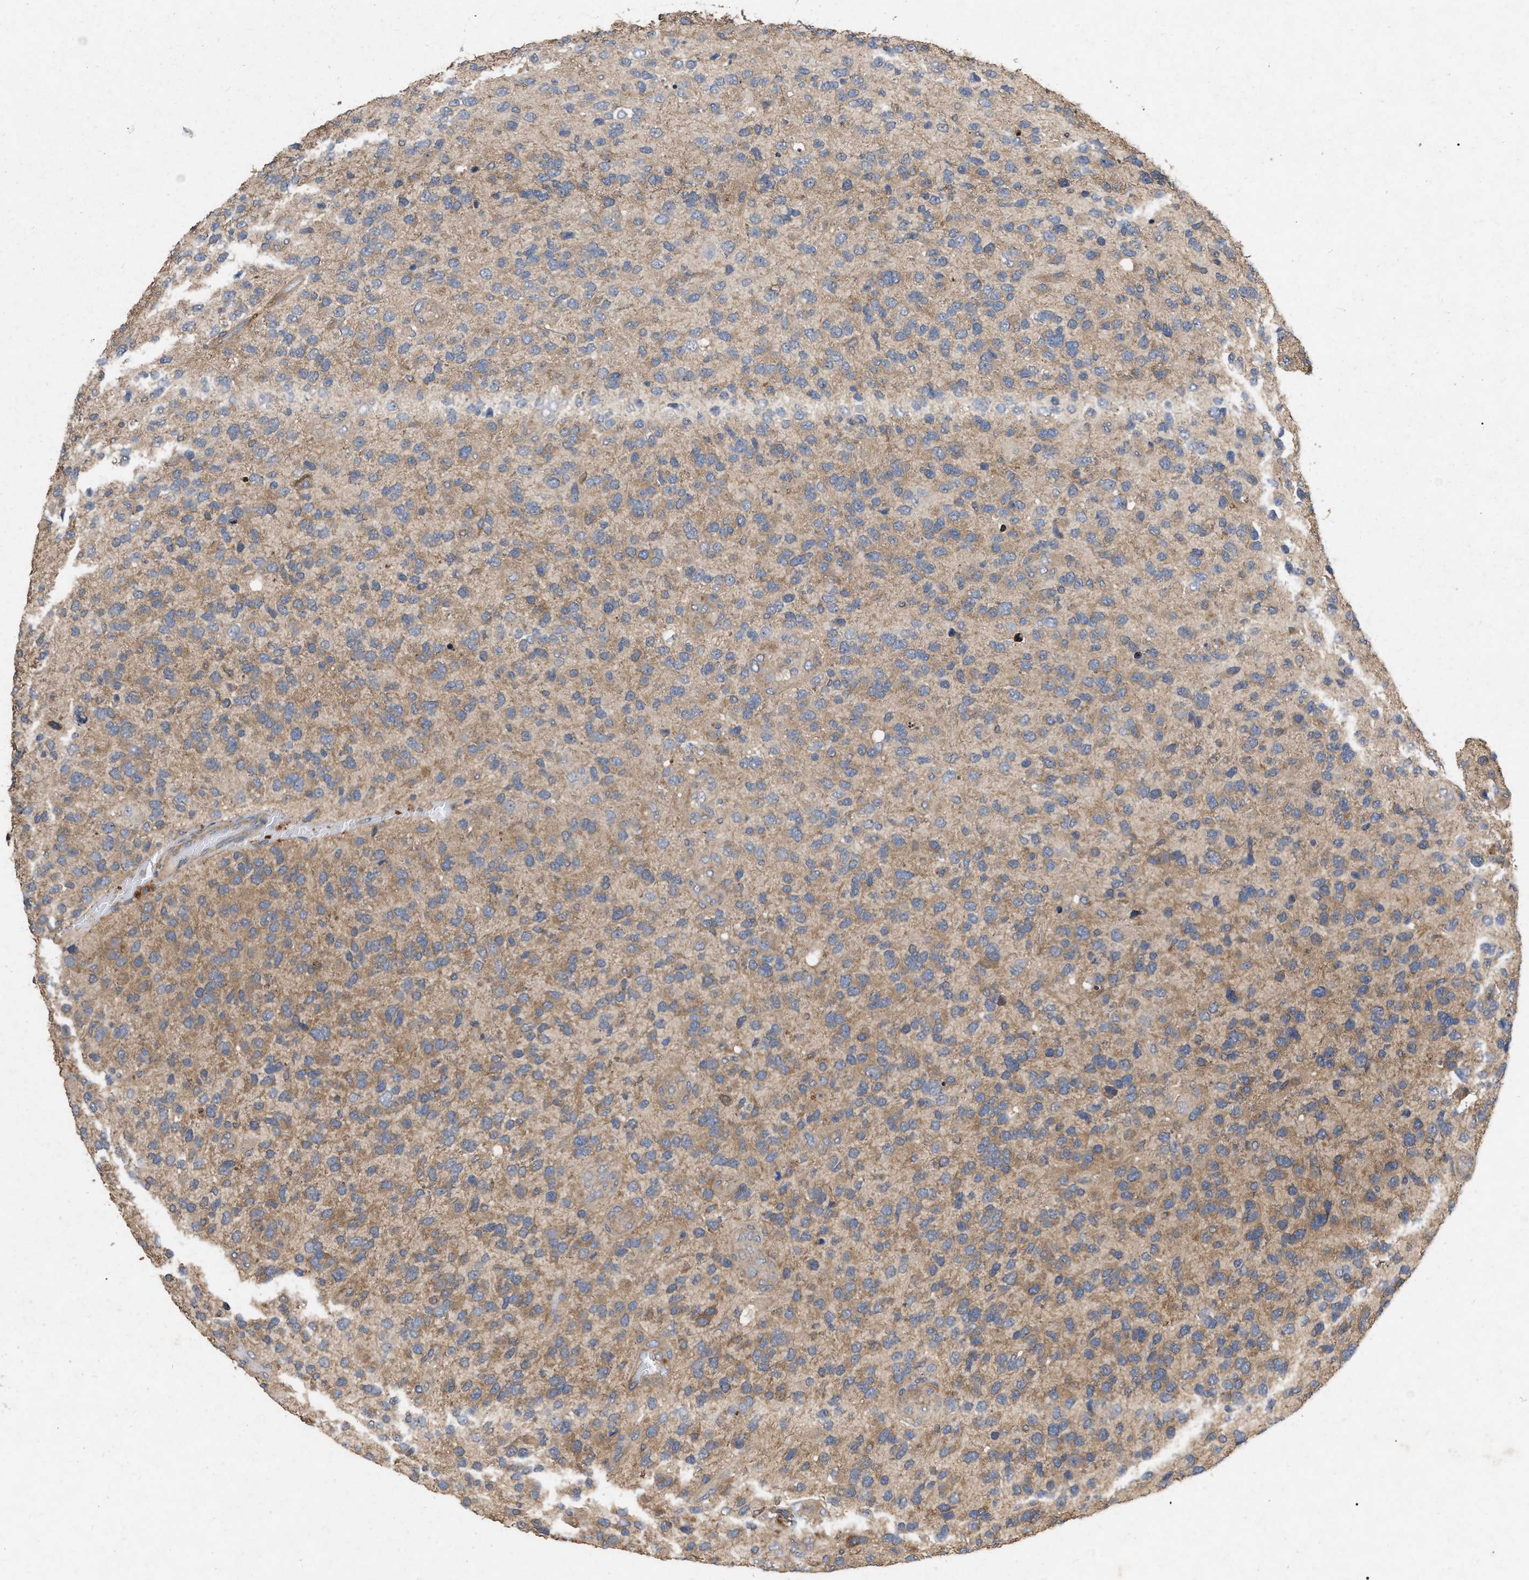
{"staining": {"intensity": "moderate", "quantity": ">75%", "location": "cytoplasmic/membranous"}, "tissue": "glioma", "cell_type": "Tumor cells", "image_type": "cancer", "snomed": [{"axis": "morphology", "description": "Glioma, malignant, High grade"}, {"axis": "topography", "description": "Brain"}], "caption": "A photomicrograph of malignant high-grade glioma stained for a protein reveals moderate cytoplasmic/membranous brown staining in tumor cells. (Brightfield microscopy of DAB IHC at high magnification).", "gene": "CDKN2C", "patient": {"sex": "female", "age": 58}}